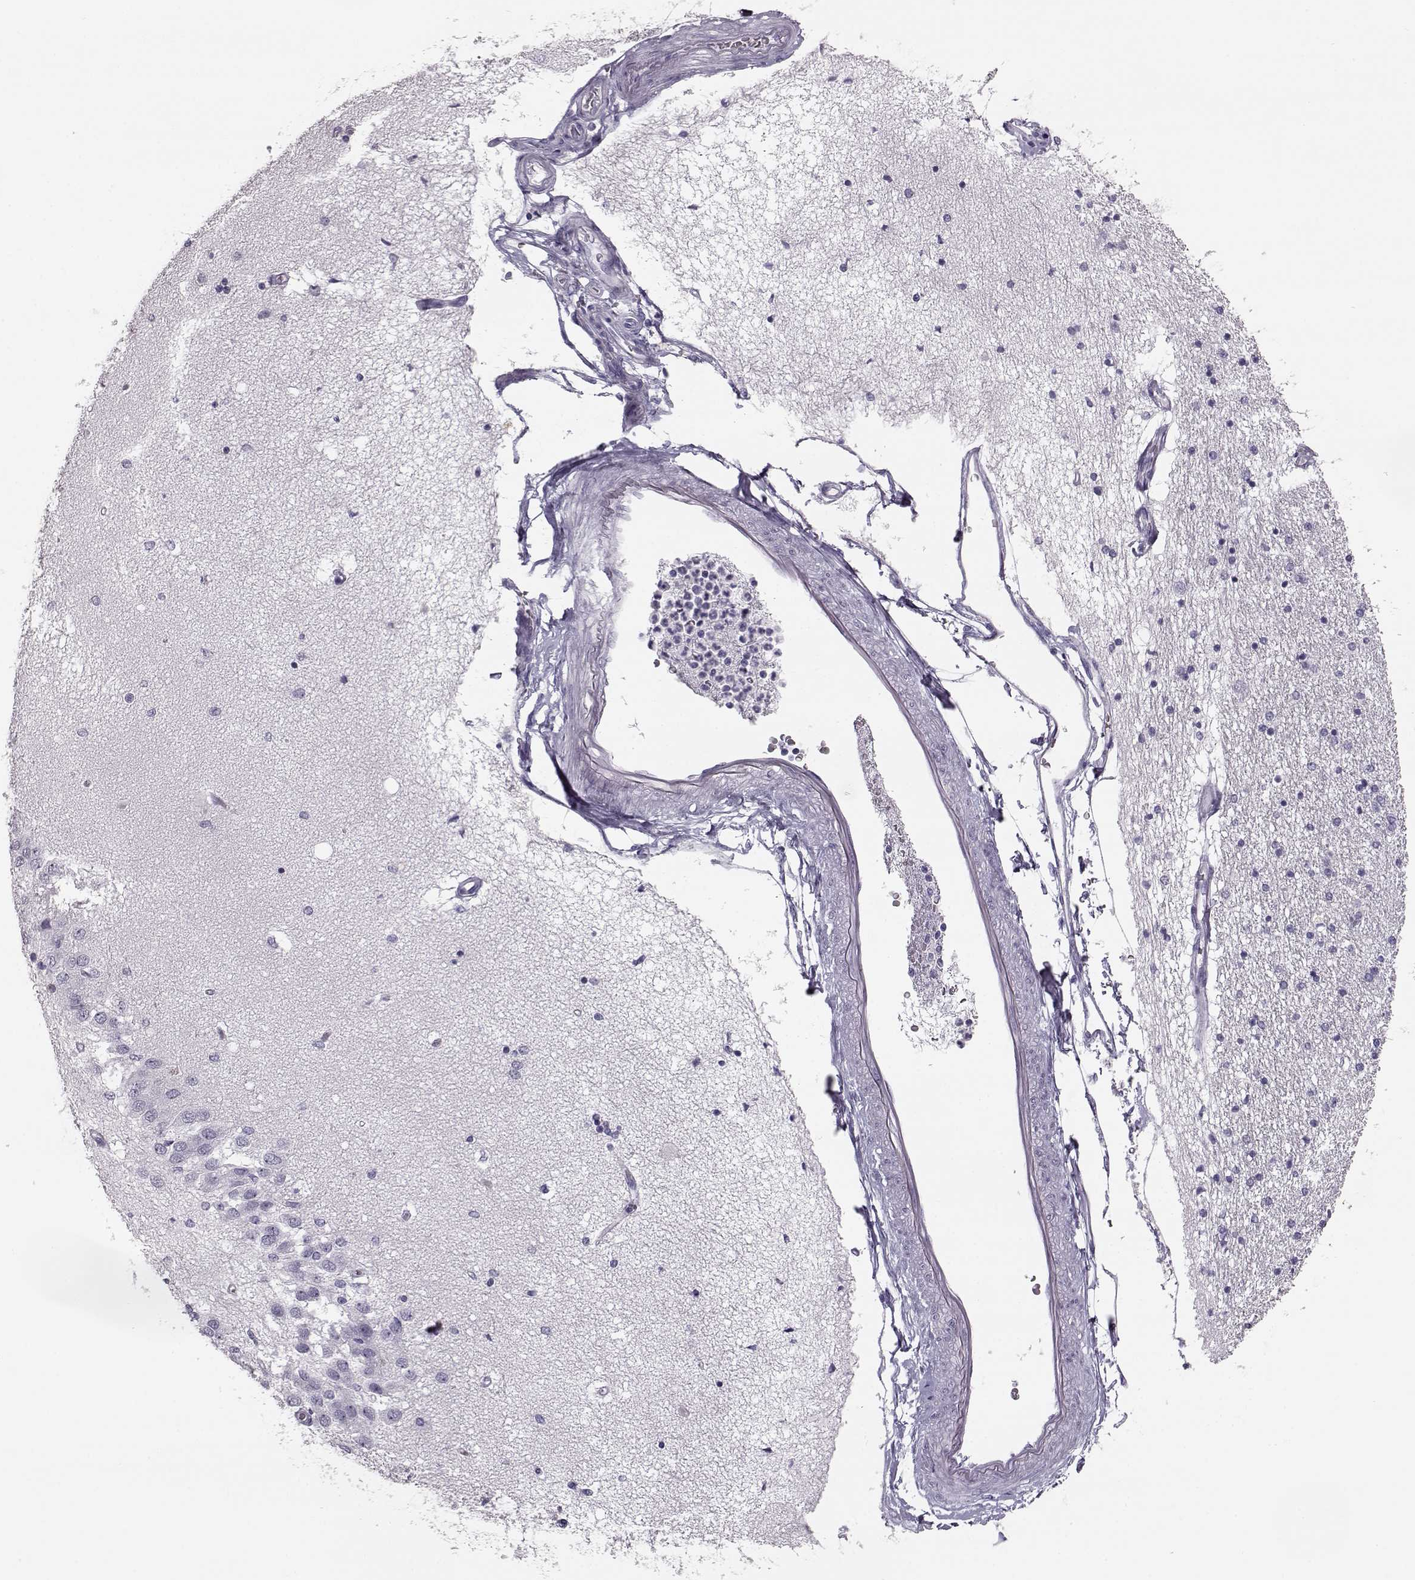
{"staining": {"intensity": "negative", "quantity": "none", "location": "none"}, "tissue": "hippocampus", "cell_type": "Glial cells", "image_type": "normal", "snomed": [{"axis": "morphology", "description": "Normal tissue, NOS"}, {"axis": "topography", "description": "Hippocampus"}], "caption": "This is an IHC photomicrograph of normal human hippocampus. There is no staining in glial cells.", "gene": "BFSP2", "patient": {"sex": "female", "age": 54}}